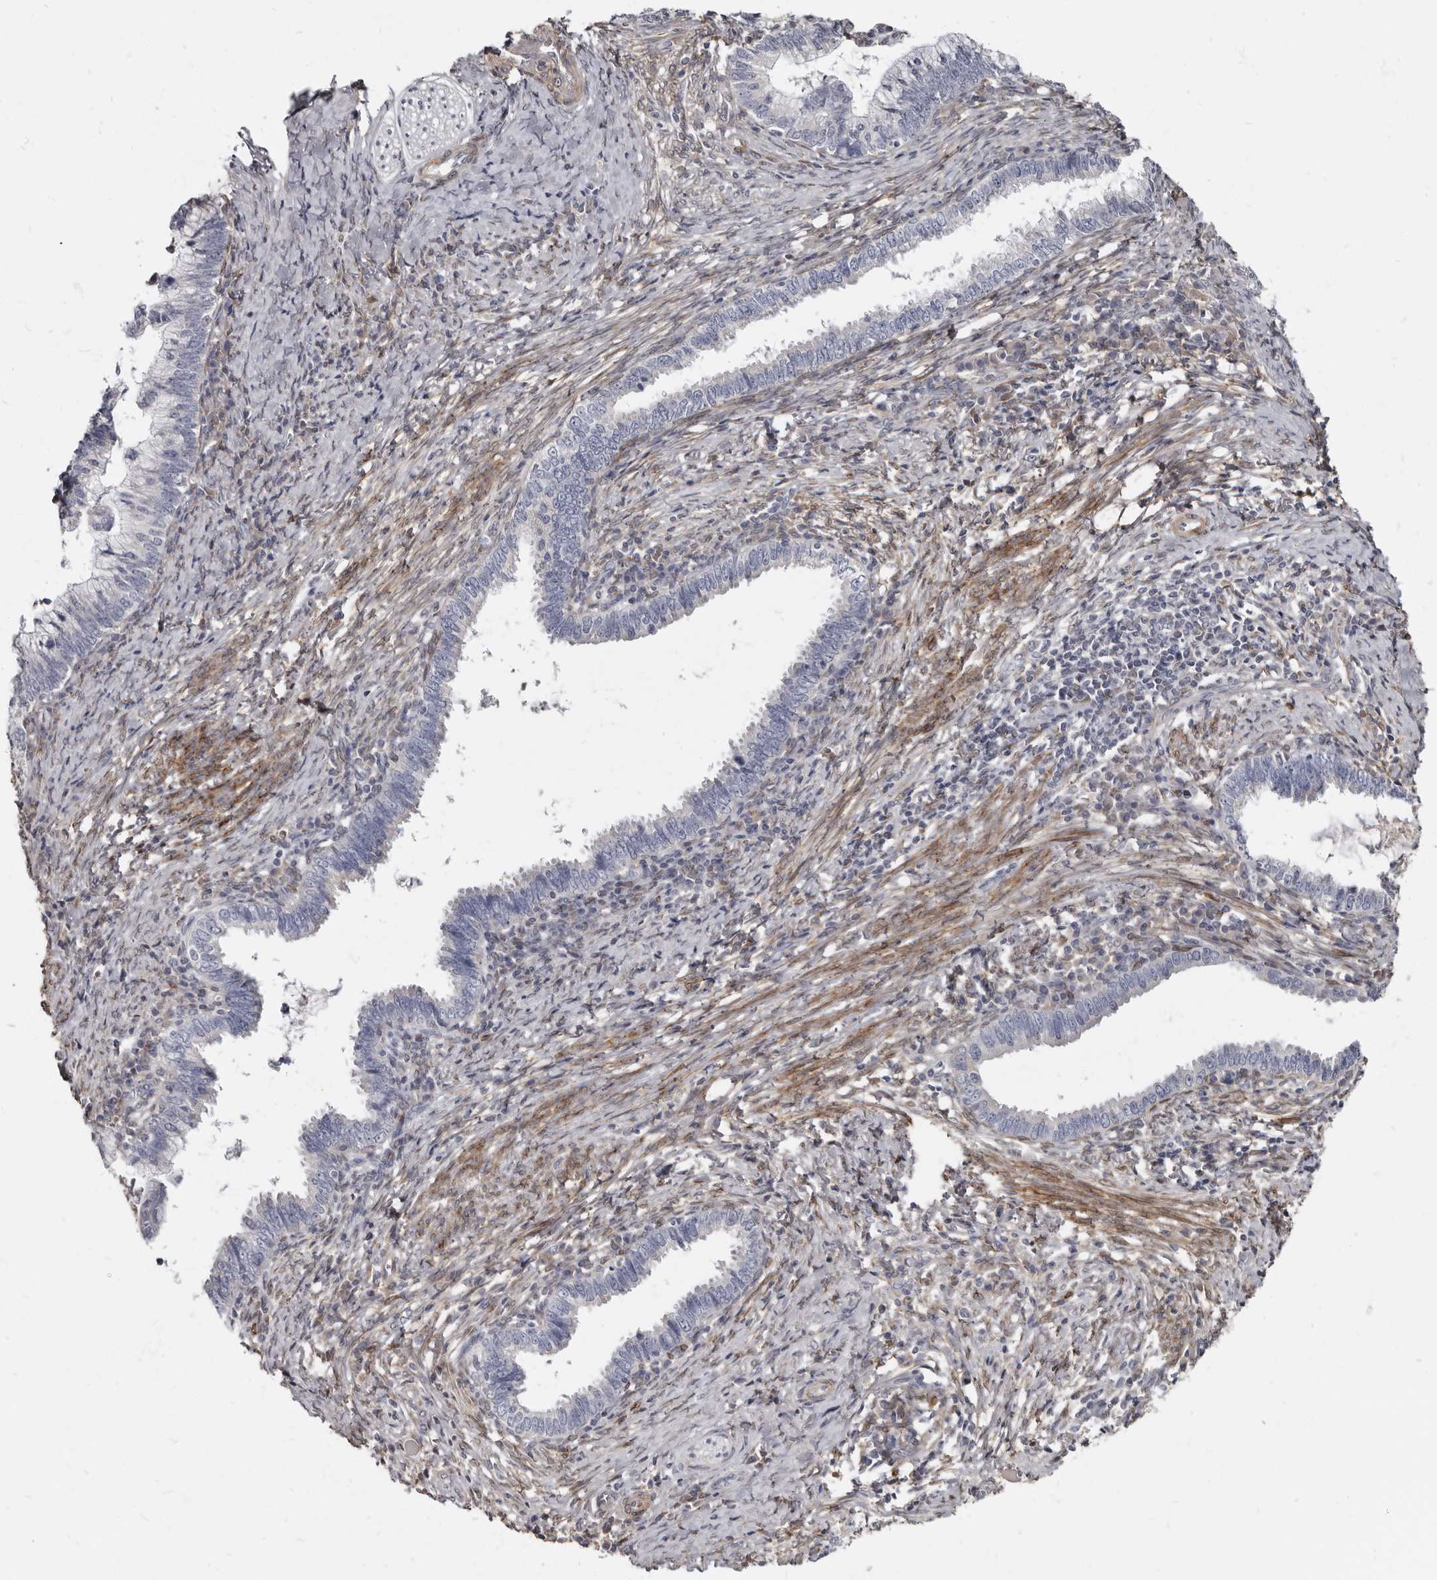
{"staining": {"intensity": "negative", "quantity": "none", "location": "none"}, "tissue": "cervical cancer", "cell_type": "Tumor cells", "image_type": "cancer", "snomed": [{"axis": "morphology", "description": "Adenocarcinoma, NOS"}, {"axis": "topography", "description": "Cervix"}], "caption": "There is no significant positivity in tumor cells of adenocarcinoma (cervical).", "gene": "MRGPRF", "patient": {"sex": "female", "age": 36}}